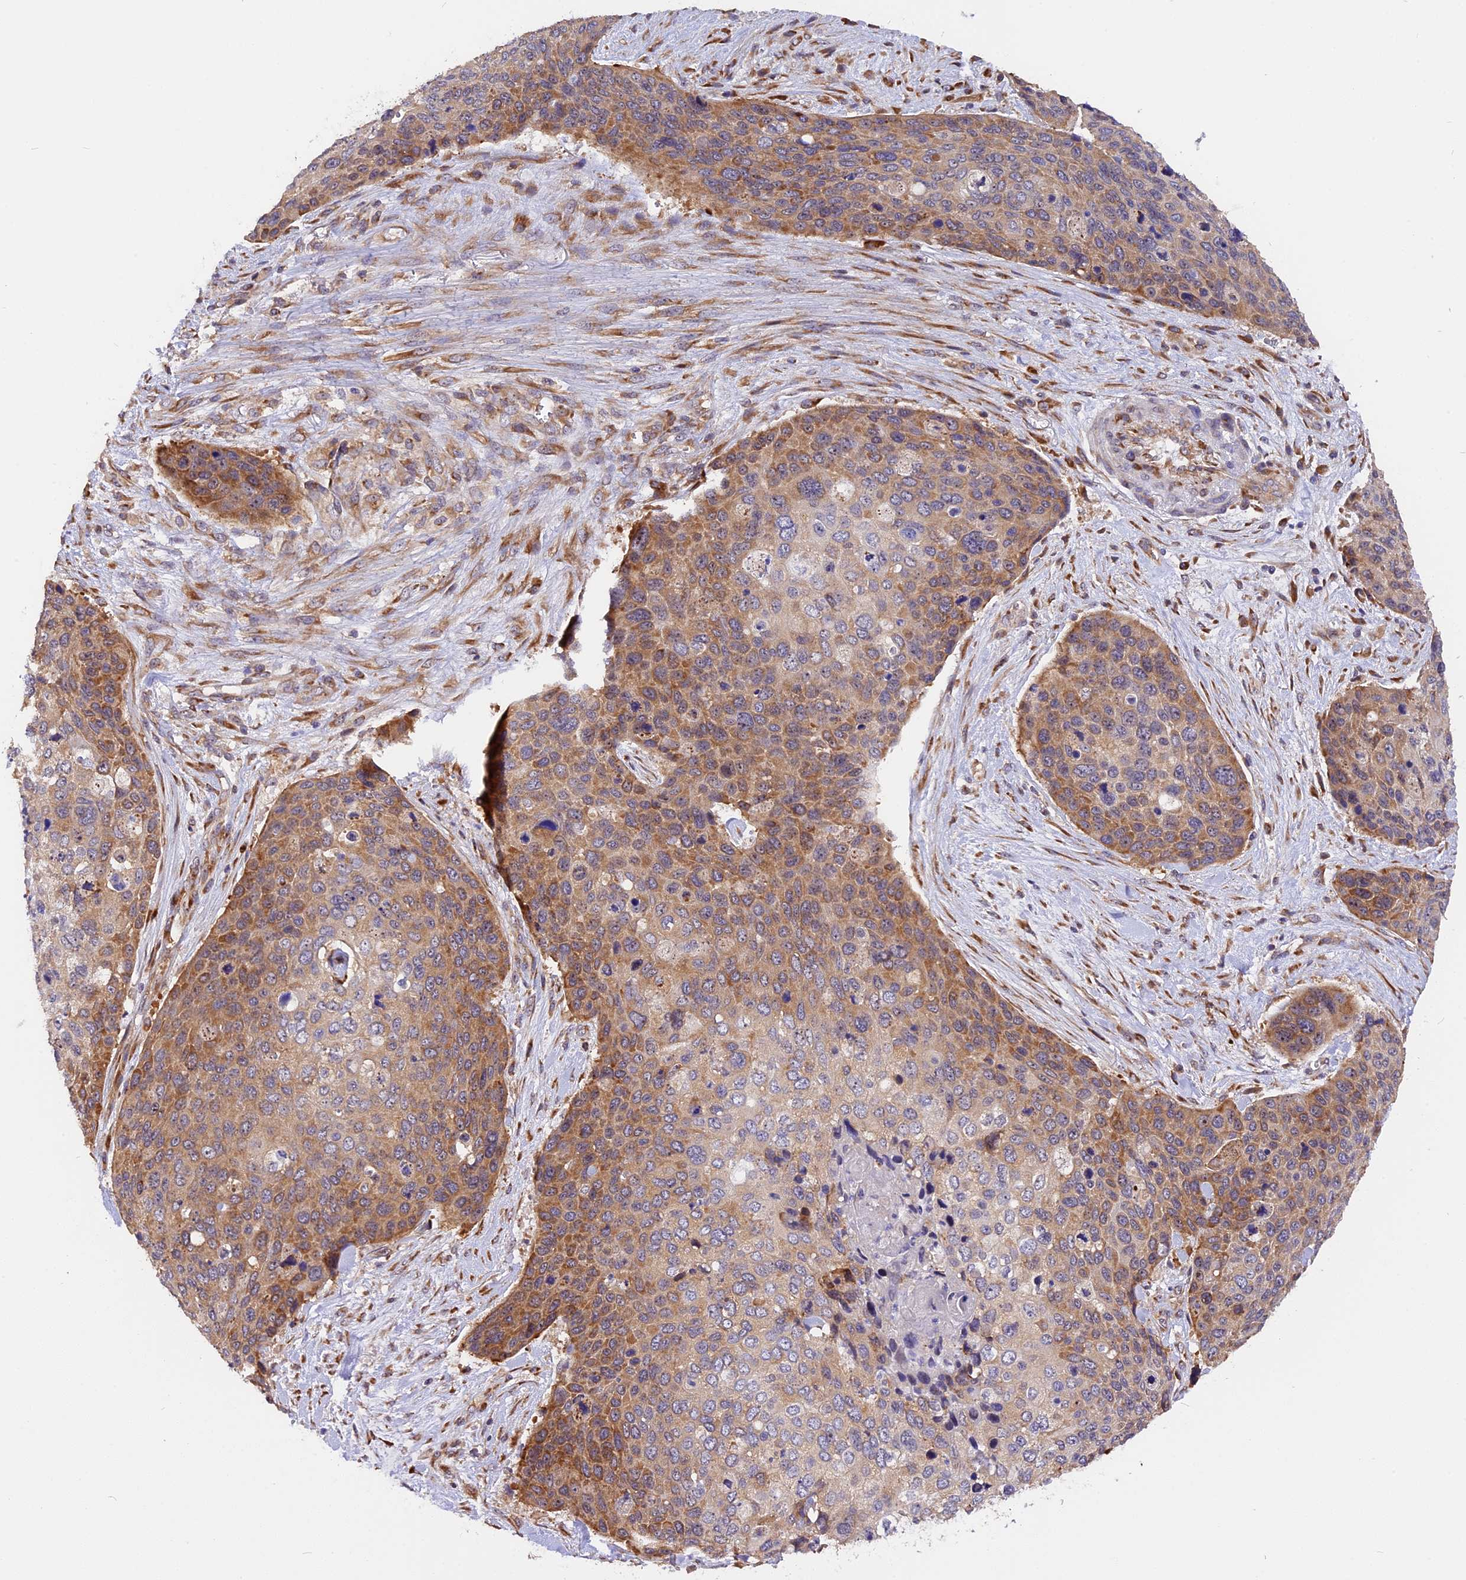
{"staining": {"intensity": "moderate", "quantity": "25%-75%", "location": "cytoplasmic/membranous"}, "tissue": "skin cancer", "cell_type": "Tumor cells", "image_type": "cancer", "snomed": [{"axis": "morphology", "description": "Basal cell carcinoma"}, {"axis": "topography", "description": "Skin"}], "caption": "A photomicrograph of skin cancer (basal cell carcinoma) stained for a protein demonstrates moderate cytoplasmic/membranous brown staining in tumor cells. The staining is performed using DAB (3,3'-diaminobenzidine) brown chromogen to label protein expression. The nuclei are counter-stained blue using hematoxylin.", "gene": "GNPTAB", "patient": {"sex": "female", "age": 74}}